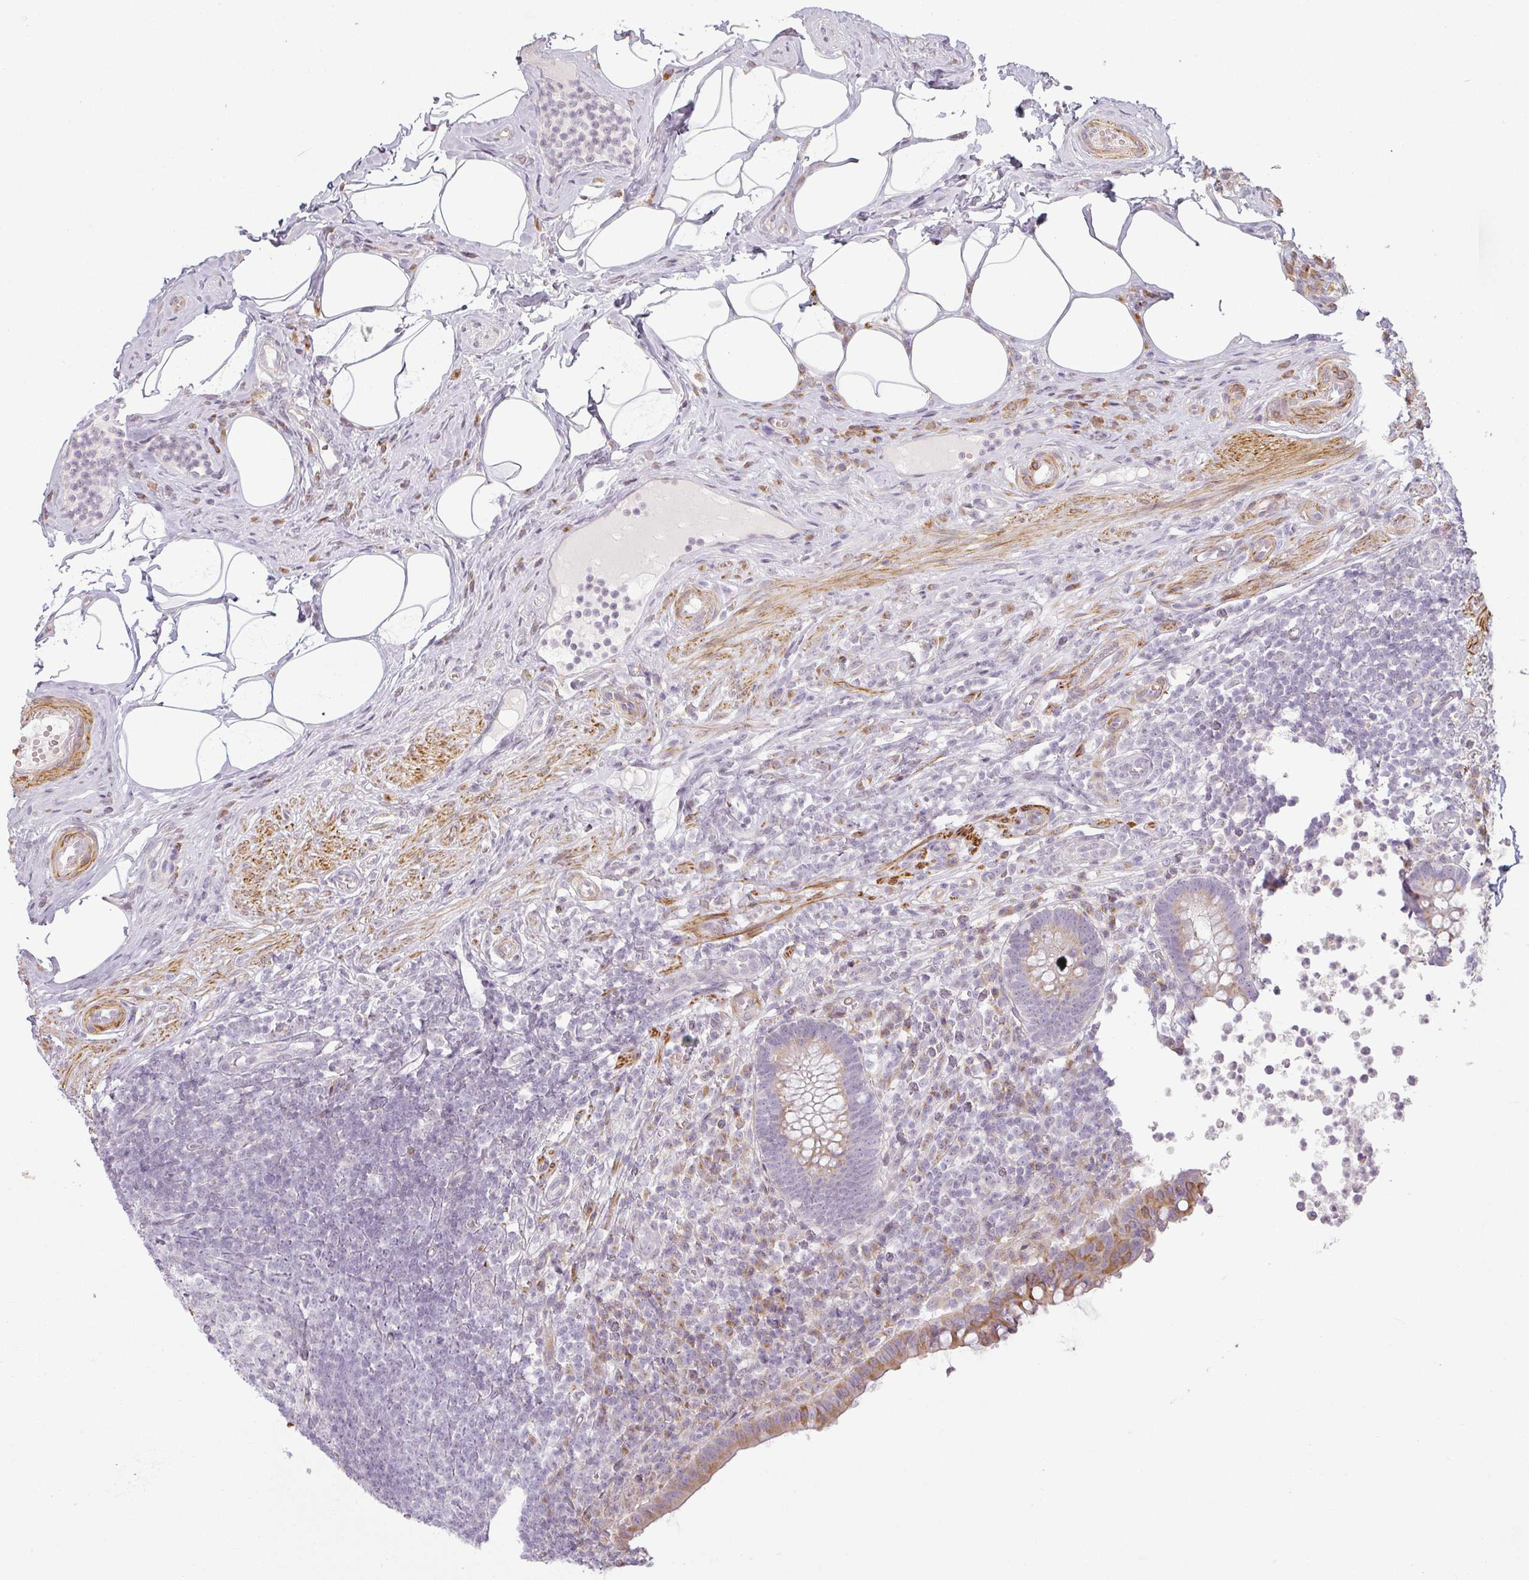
{"staining": {"intensity": "moderate", "quantity": "<25%", "location": "cytoplasmic/membranous"}, "tissue": "appendix", "cell_type": "Glandular cells", "image_type": "normal", "snomed": [{"axis": "morphology", "description": "Normal tissue, NOS"}, {"axis": "topography", "description": "Appendix"}], "caption": "A brown stain labels moderate cytoplasmic/membranous expression of a protein in glandular cells of benign appendix. The staining was performed using DAB, with brown indicating positive protein expression. Nuclei are stained blue with hematoxylin.", "gene": "CCDC144A", "patient": {"sex": "female", "age": 56}}